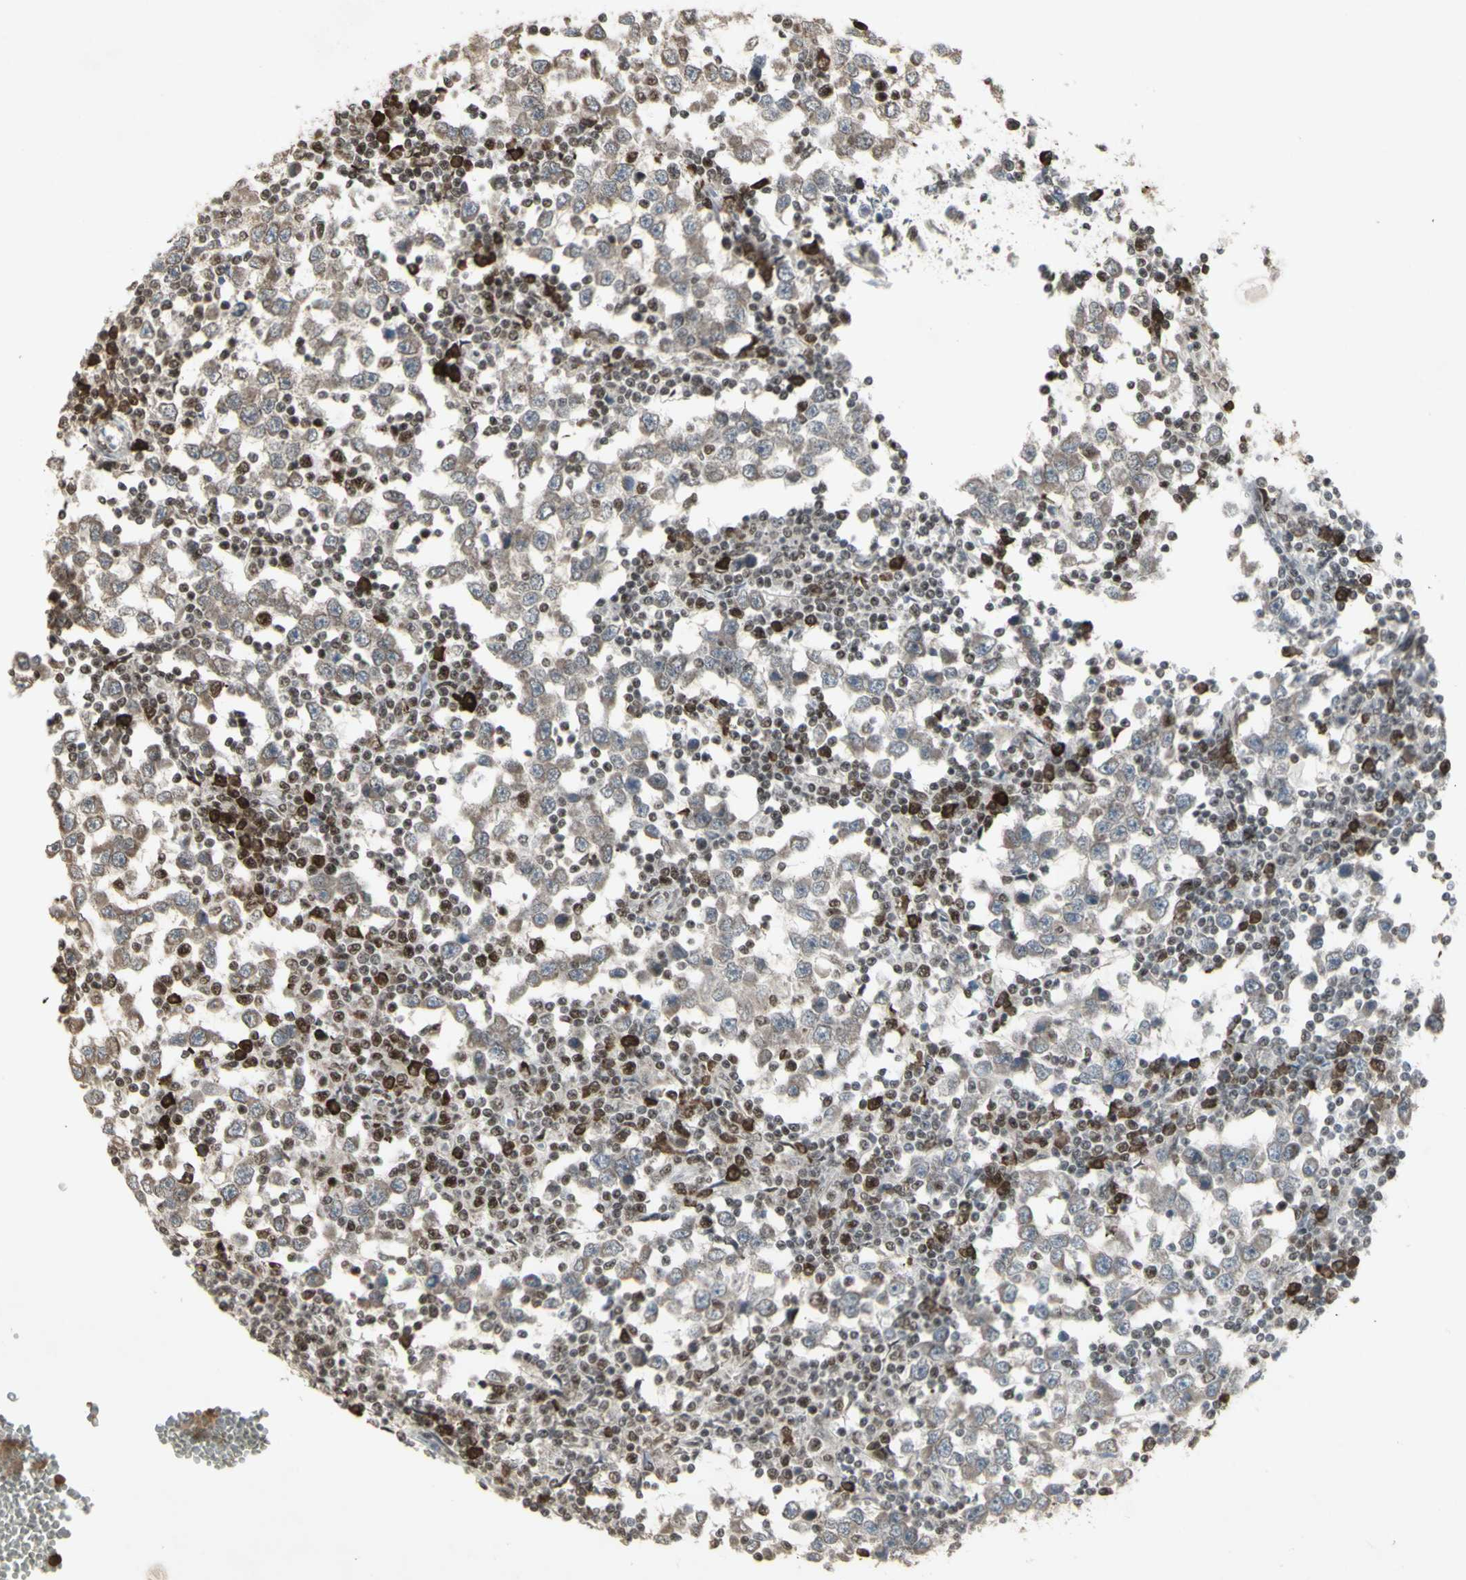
{"staining": {"intensity": "weak", "quantity": ">75%", "location": "cytoplasmic/membranous"}, "tissue": "testis cancer", "cell_type": "Tumor cells", "image_type": "cancer", "snomed": [{"axis": "morphology", "description": "Seminoma, NOS"}, {"axis": "topography", "description": "Testis"}], "caption": "Weak cytoplasmic/membranous protein staining is seen in about >75% of tumor cells in testis seminoma. (IHC, brightfield microscopy, high magnification).", "gene": "CCNT1", "patient": {"sex": "male", "age": 65}}